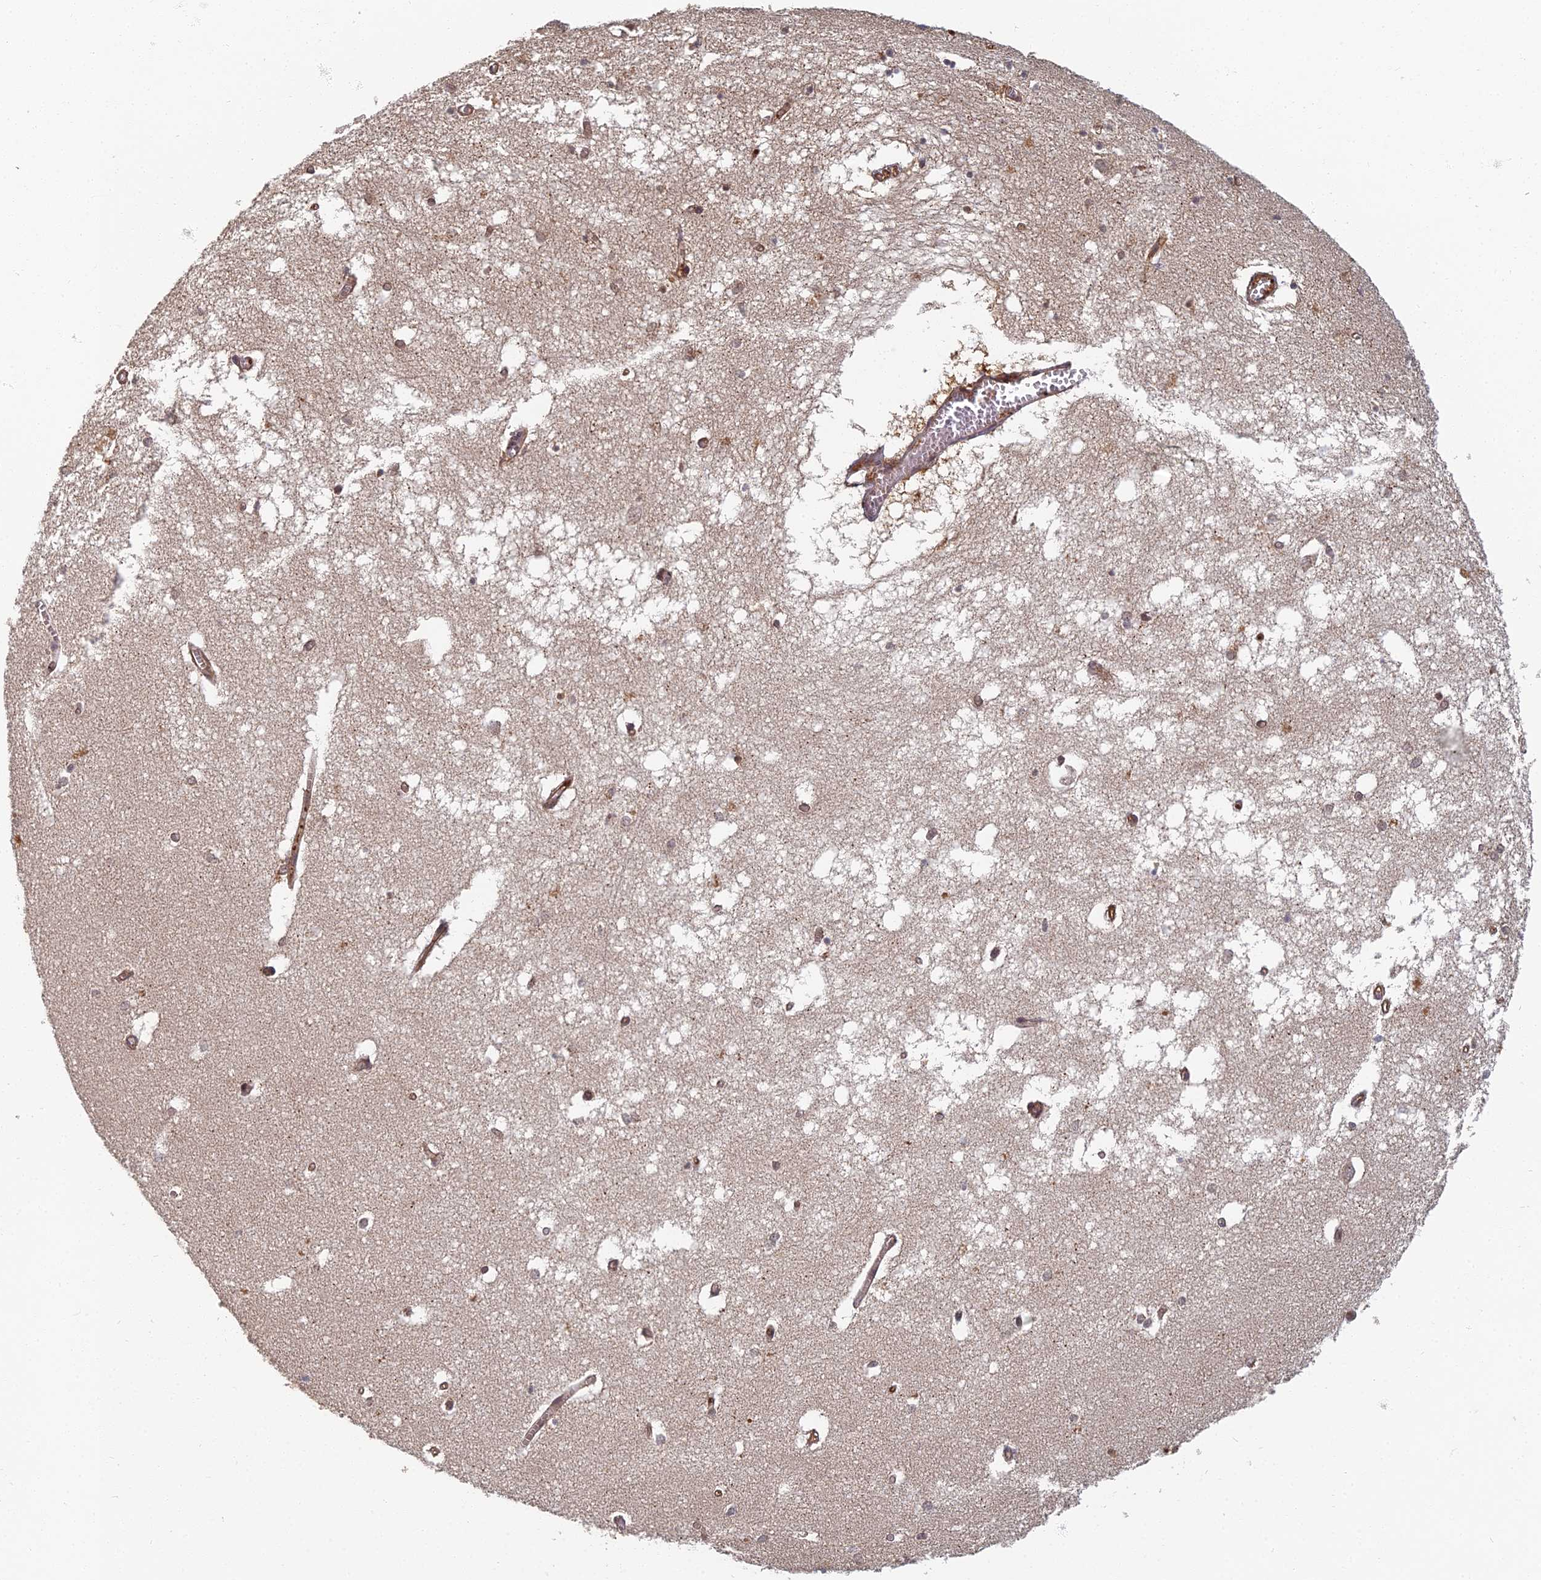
{"staining": {"intensity": "moderate", "quantity": ">75%", "location": "cytoplasmic/membranous"}, "tissue": "hippocampus", "cell_type": "Glial cells", "image_type": "normal", "snomed": [{"axis": "morphology", "description": "Normal tissue, NOS"}, {"axis": "topography", "description": "Hippocampus"}], "caption": "This micrograph shows benign hippocampus stained with IHC to label a protein in brown. The cytoplasmic/membranous of glial cells show moderate positivity for the protein. Nuclei are counter-stained blue.", "gene": "INO80D", "patient": {"sex": "male", "age": 70}}